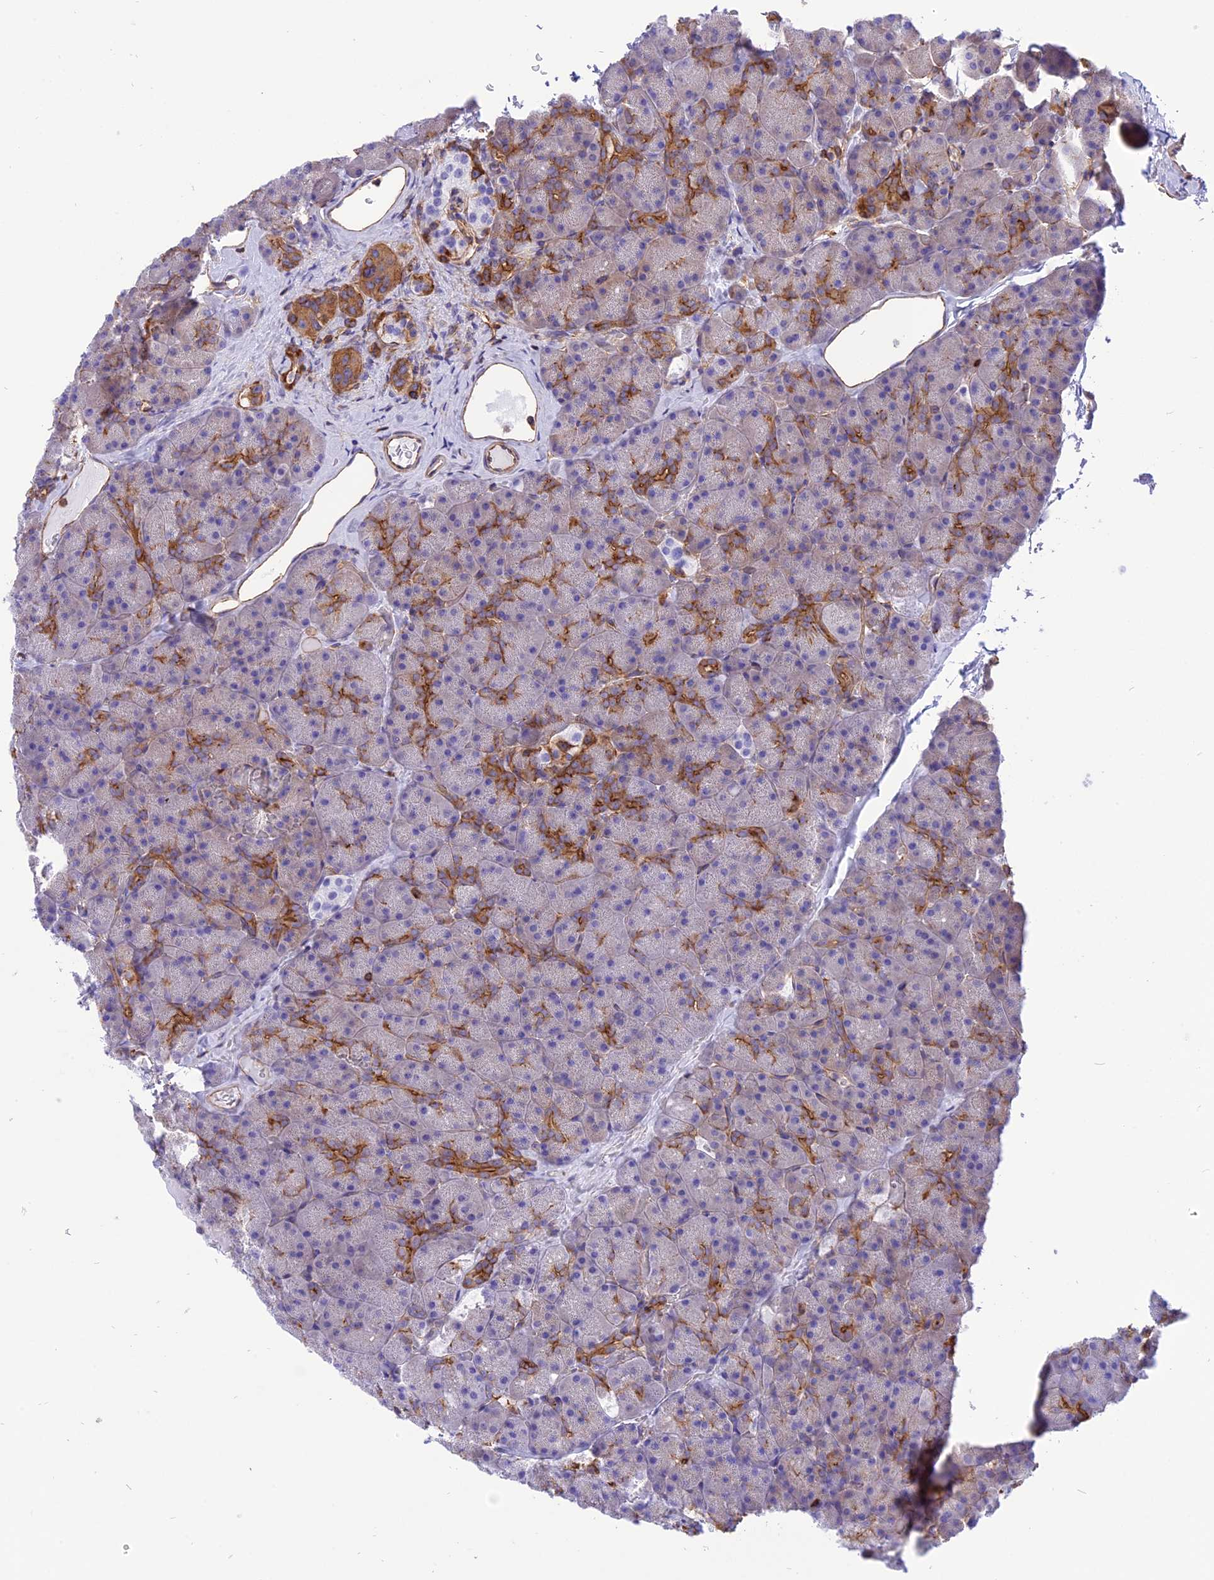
{"staining": {"intensity": "moderate", "quantity": "25%-75%", "location": "cytoplasmic/membranous"}, "tissue": "pancreas", "cell_type": "Exocrine glandular cells", "image_type": "normal", "snomed": [{"axis": "morphology", "description": "Normal tissue, NOS"}, {"axis": "topography", "description": "Pancreas"}], "caption": "Exocrine glandular cells reveal medium levels of moderate cytoplasmic/membranous staining in about 25%-75% of cells in normal human pancreas.", "gene": "SEPTIN9", "patient": {"sex": "male", "age": 36}}